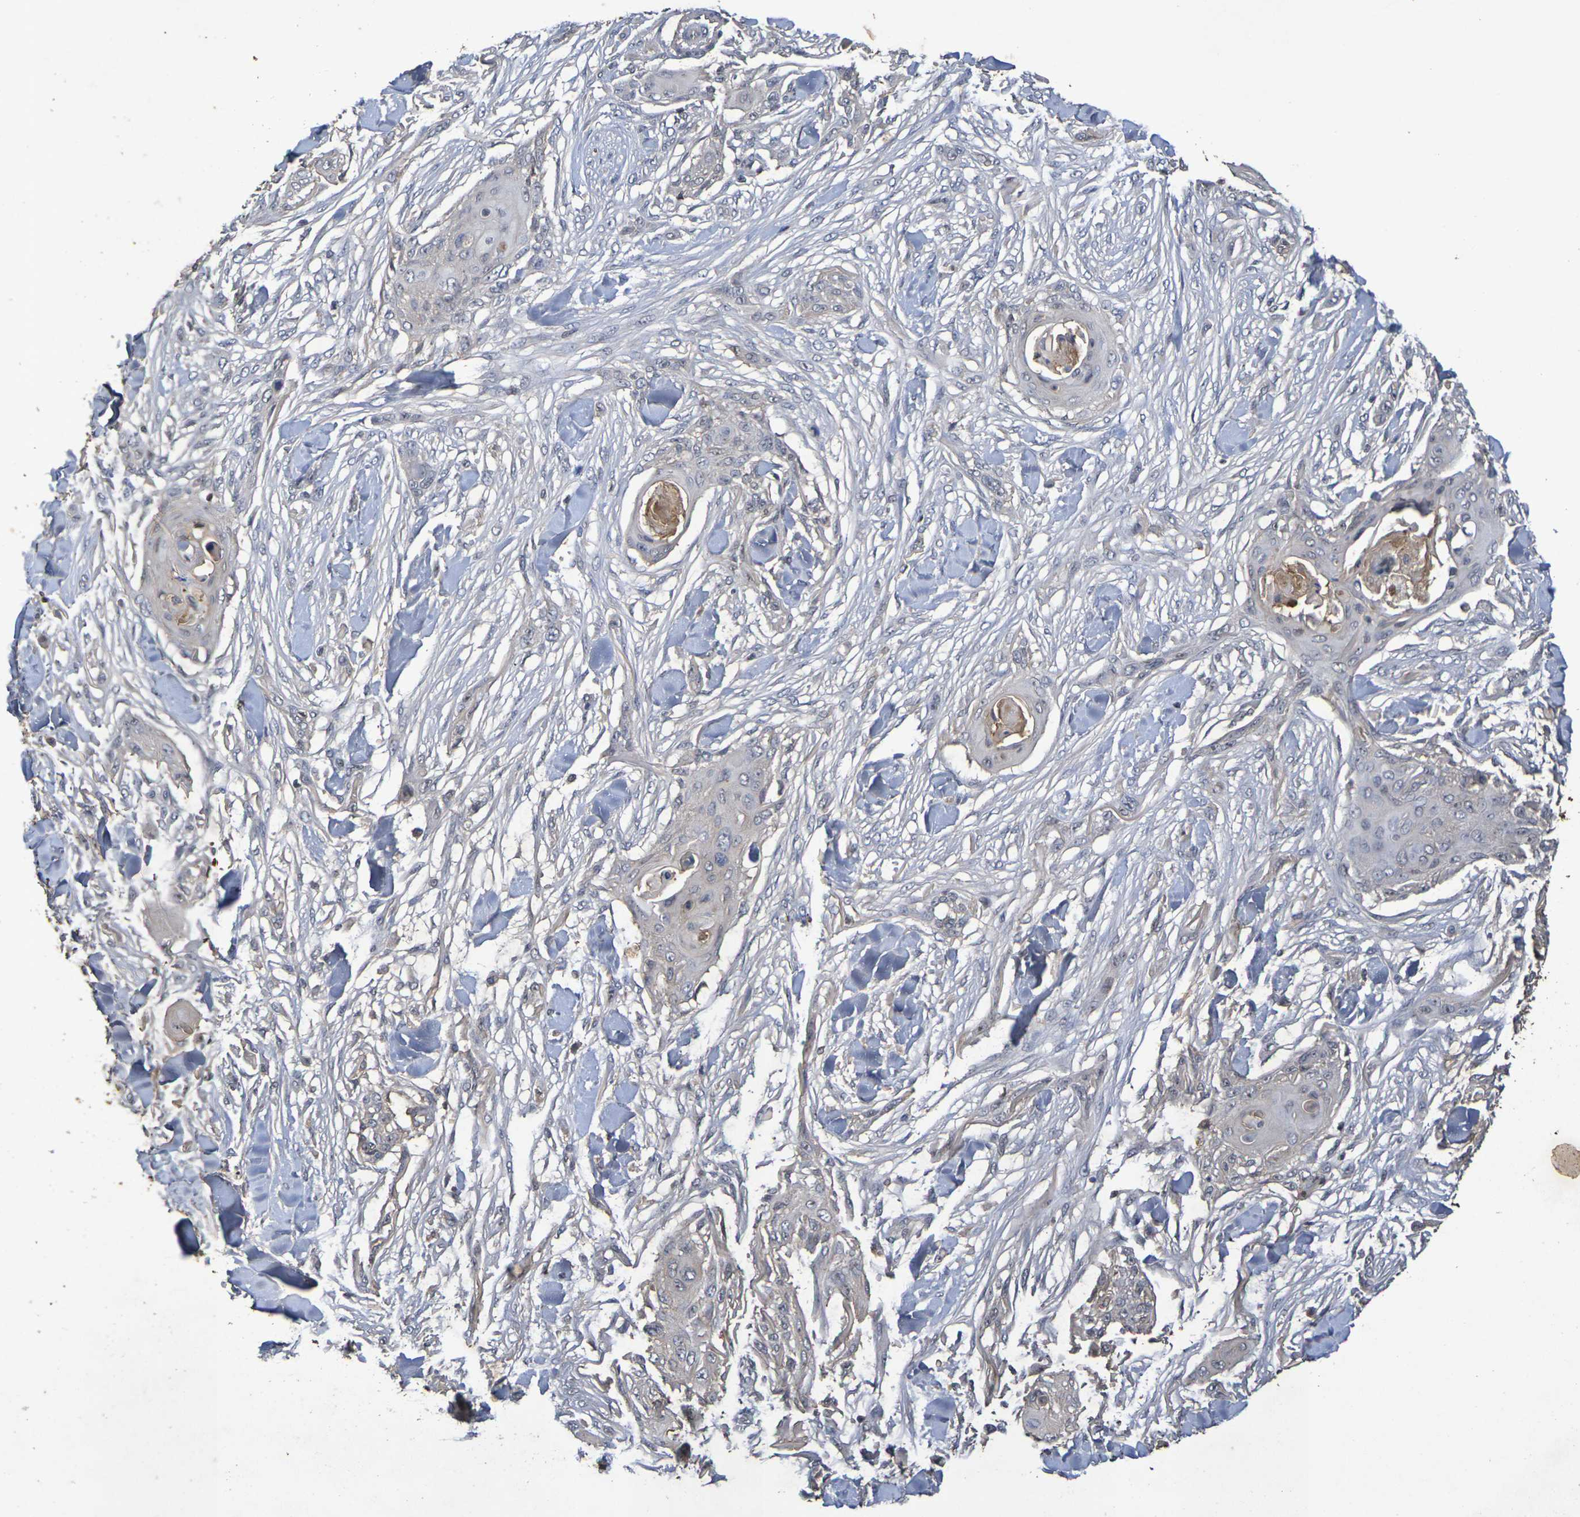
{"staining": {"intensity": "negative", "quantity": "none", "location": "none"}, "tissue": "skin cancer", "cell_type": "Tumor cells", "image_type": "cancer", "snomed": [{"axis": "morphology", "description": "Squamous cell carcinoma, NOS"}, {"axis": "topography", "description": "Skin"}], "caption": "Tumor cells are negative for protein expression in human skin cancer. The staining was performed using DAB to visualize the protein expression in brown, while the nuclei were stained in blue with hematoxylin (Magnification: 20x).", "gene": "TERF2", "patient": {"sex": "female", "age": 59}}